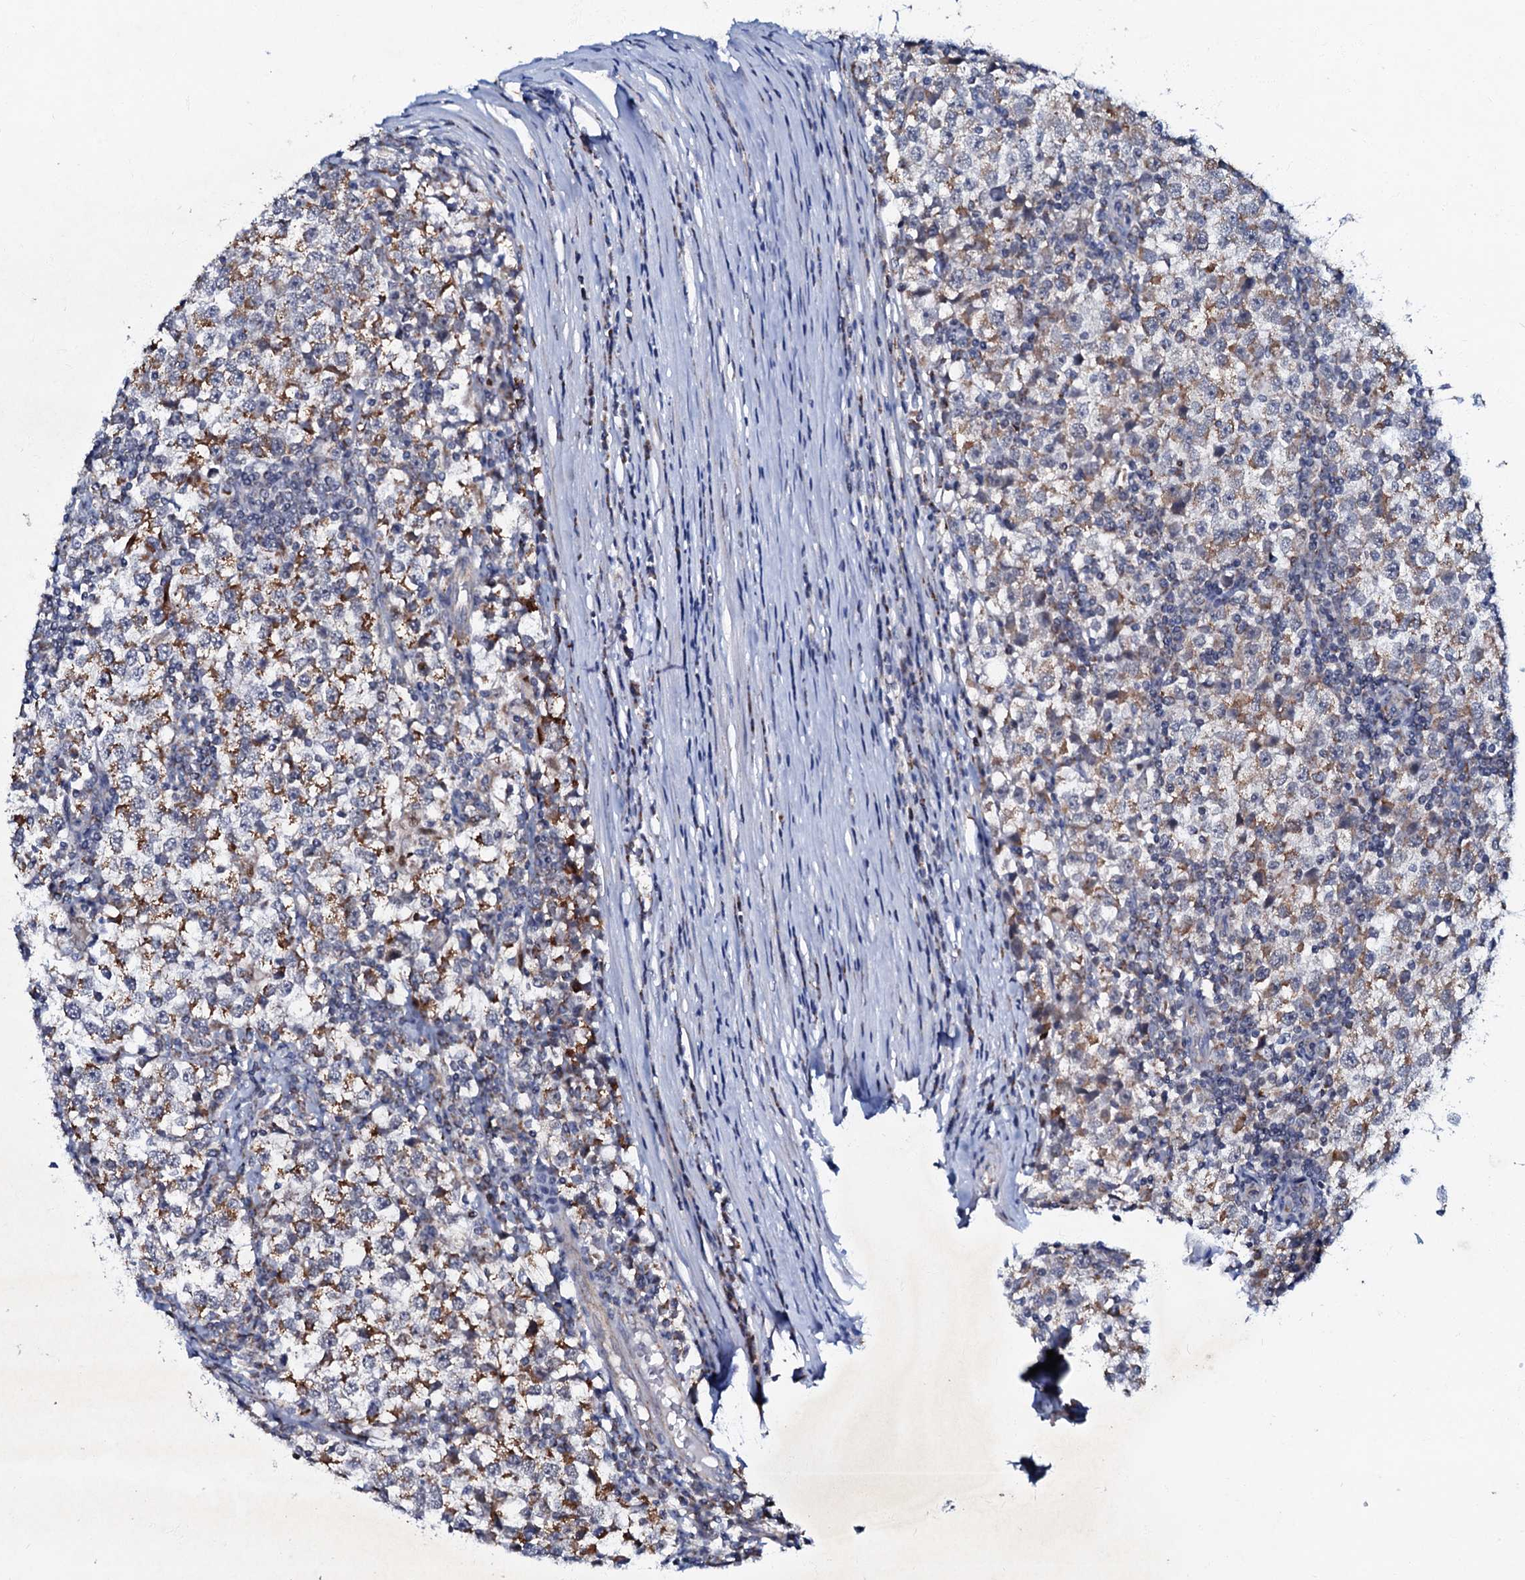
{"staining": {"intensity": "moderate", "quantity": "25%-75%", "location": "cytoplasmic/membranous"}, "tissue": "testis cancer", "cell_type": "Tumor cells", "image_type": "cancer", "snomed": [{"axis": "morphology", "description": "Seminoma, NOS"}, {"axis": "topography", "description": "Testis"}], "caption": "Immunohistochemical staining of testis cancer (seminoma) demonstrates moderate cytoplasmic/membranous protein positivity in approximately 25%-75% of tumor cells. (DAB (3,3'-diaminobenzidine) IHC with brightfield microscopy, high magnification).", "gene": "MRPL51", "patient": {"sex": "male", "age": 65}}